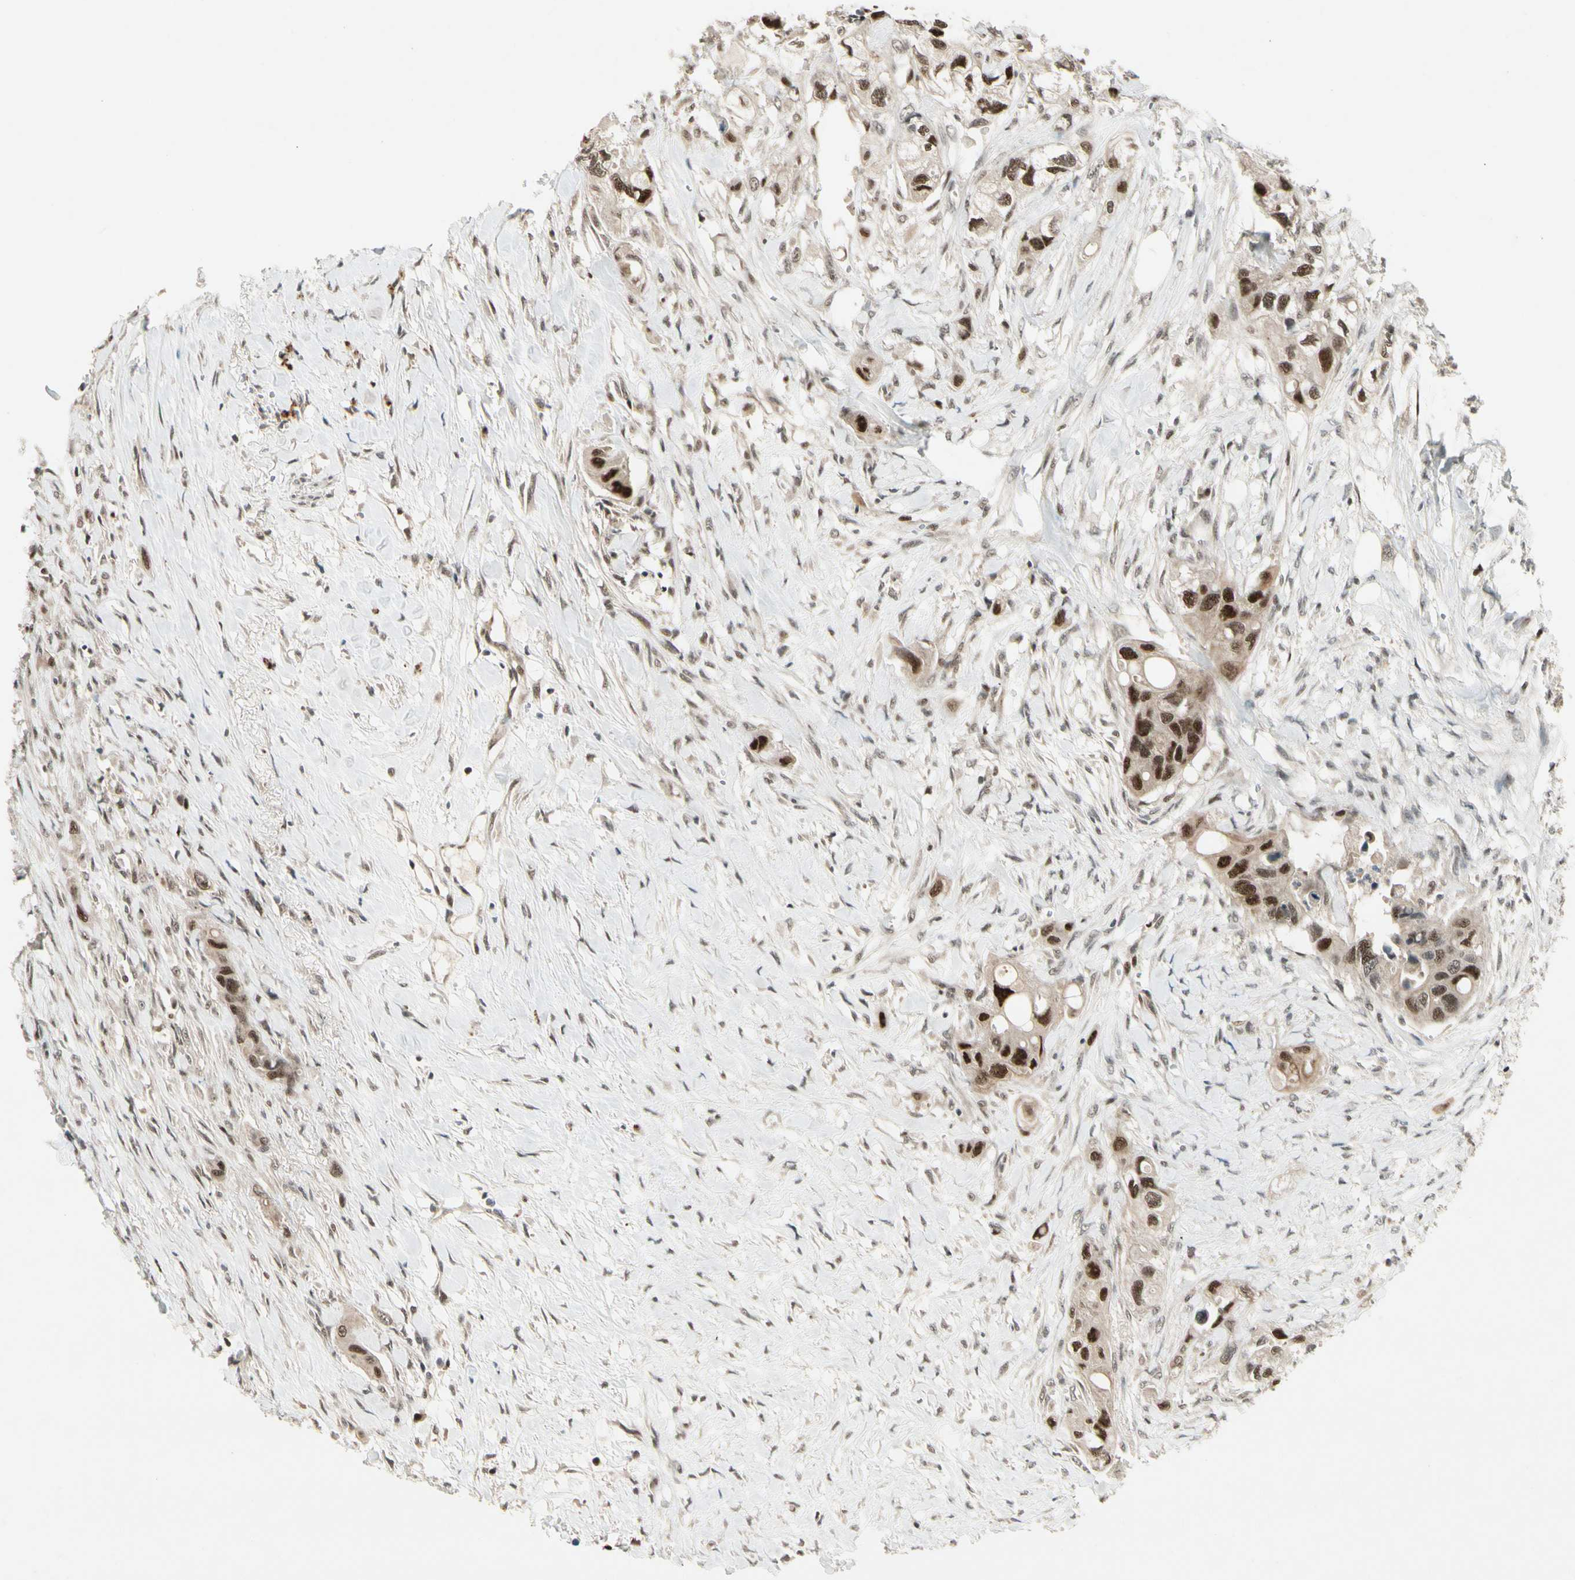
{"staining": {"intensity": "strong", "quantity": ">75%", "location": "nuclear"}, "tissue": "colorectal cancer", "cell_type": "Tumor cells", "image_type": "cancer", "snomed": [{"axis": "morphology", "description": "Adenocarcinoma, NOS"}, {"axis": "topography", "description": "Colon"}], "caption": "High-power microscopy captured an immunohistochemistry micrograph of colorectal cancer (adenocarcinoma), revealing strong nuclear positivity in approximately >75% of tumor cells.", "gene": "CDK11A", "patient": {"sex": "female", "age": 57}}